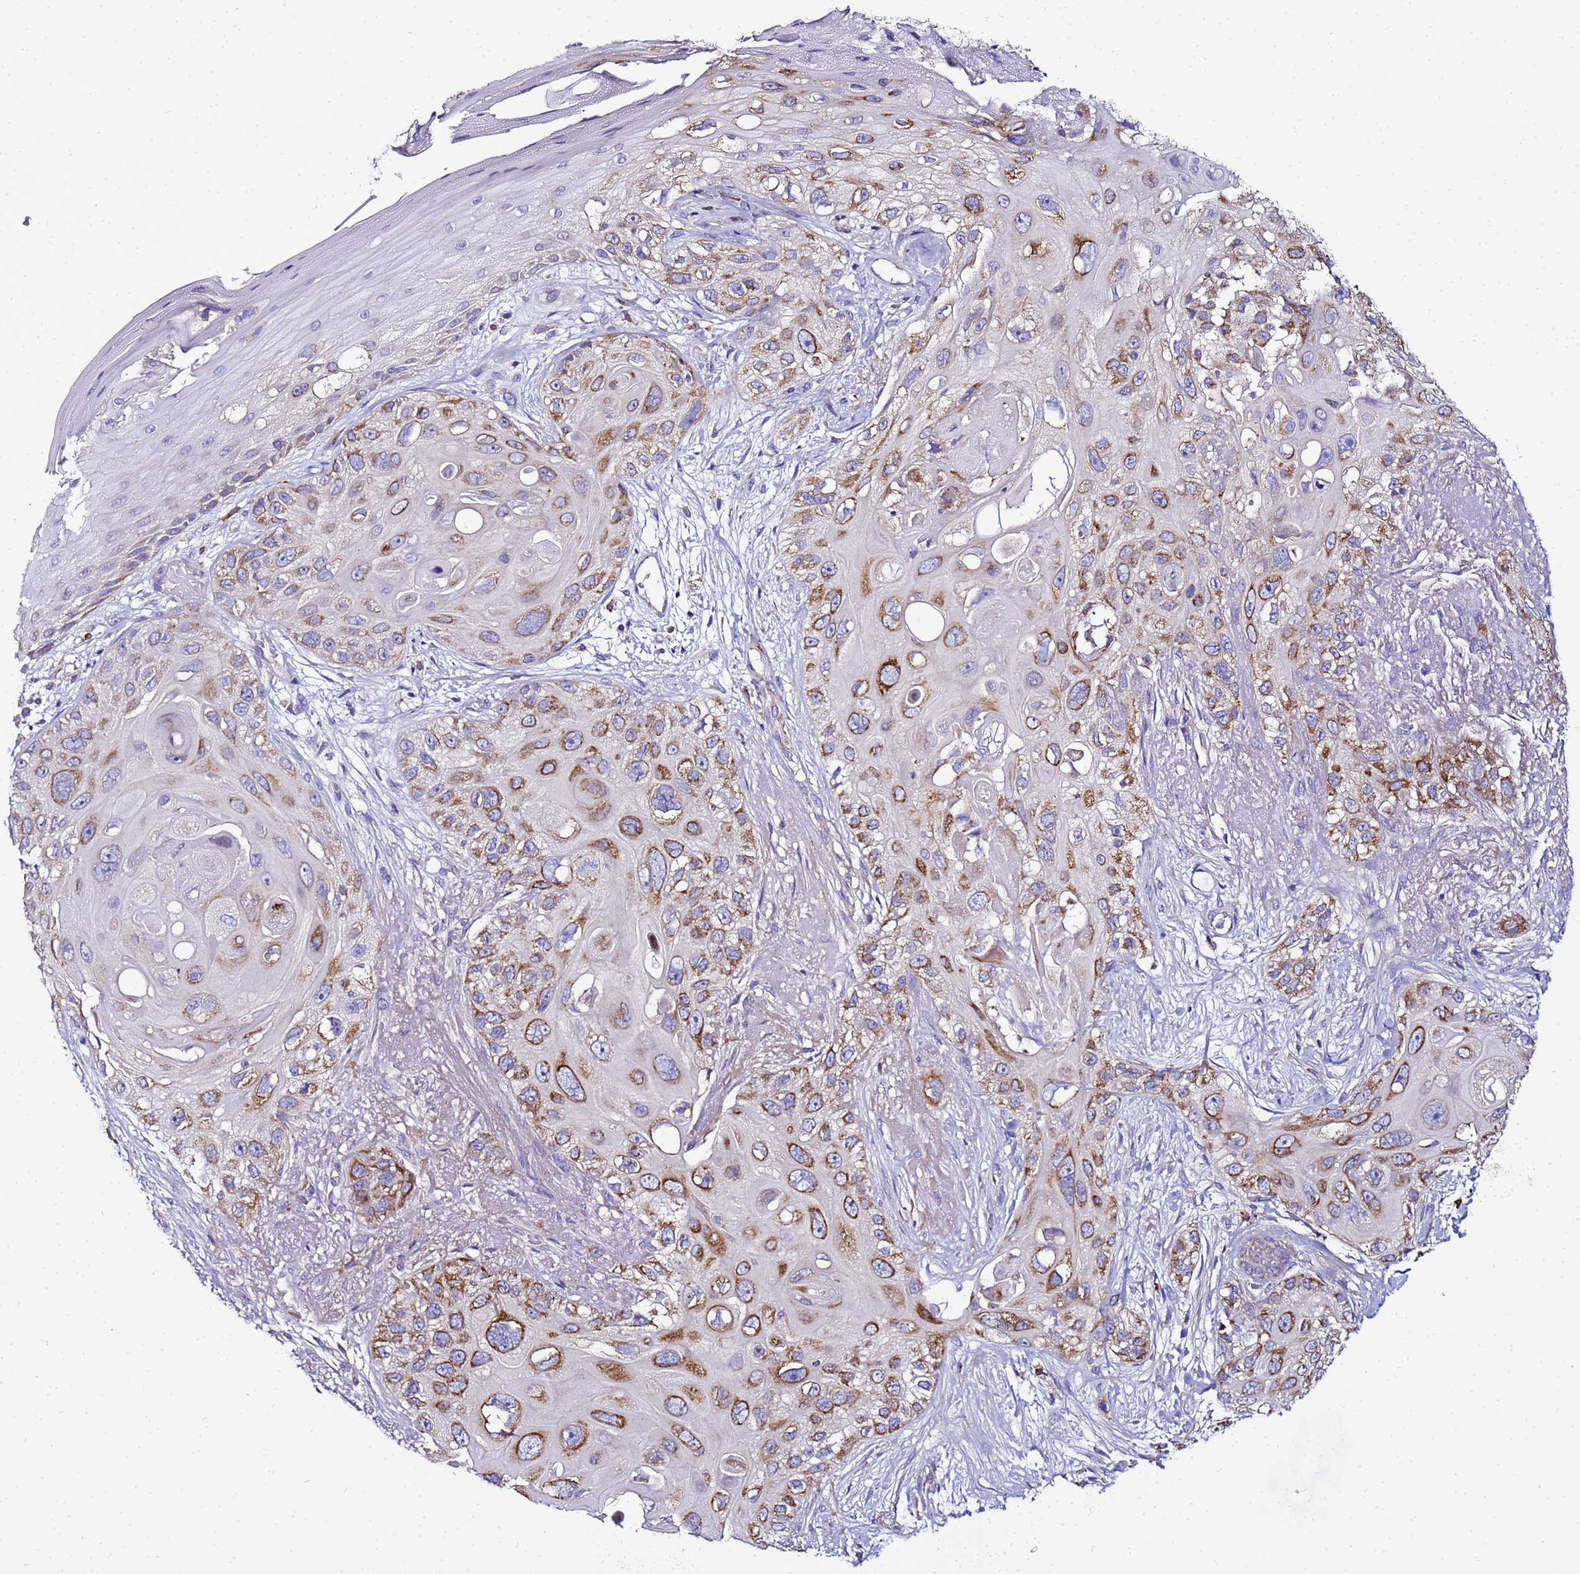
{"staining": {"intensity": "moderate", "quantity": ">75%", "location": "cytoplasmic/membranous"}, "tissue": "skin cancer", "cell_type": "Tumor cells", "image_type": "cancer", "snomed": [{"axis": "morphology", "description": "Normal tissue, NOS"}, {"axis": "morphology", "description": "Squamous cell carcinoma, NOS"}, {"axis": "topography", "description": "Skin"}], "caption": "Immunohistochemical staining of human skin cancer shows moderate cytoplasmic/membranous protein positivity in about >75% of tumor cells.", "gene": "HIGD2A", "patient": {"sex": "male", "age": 72}}